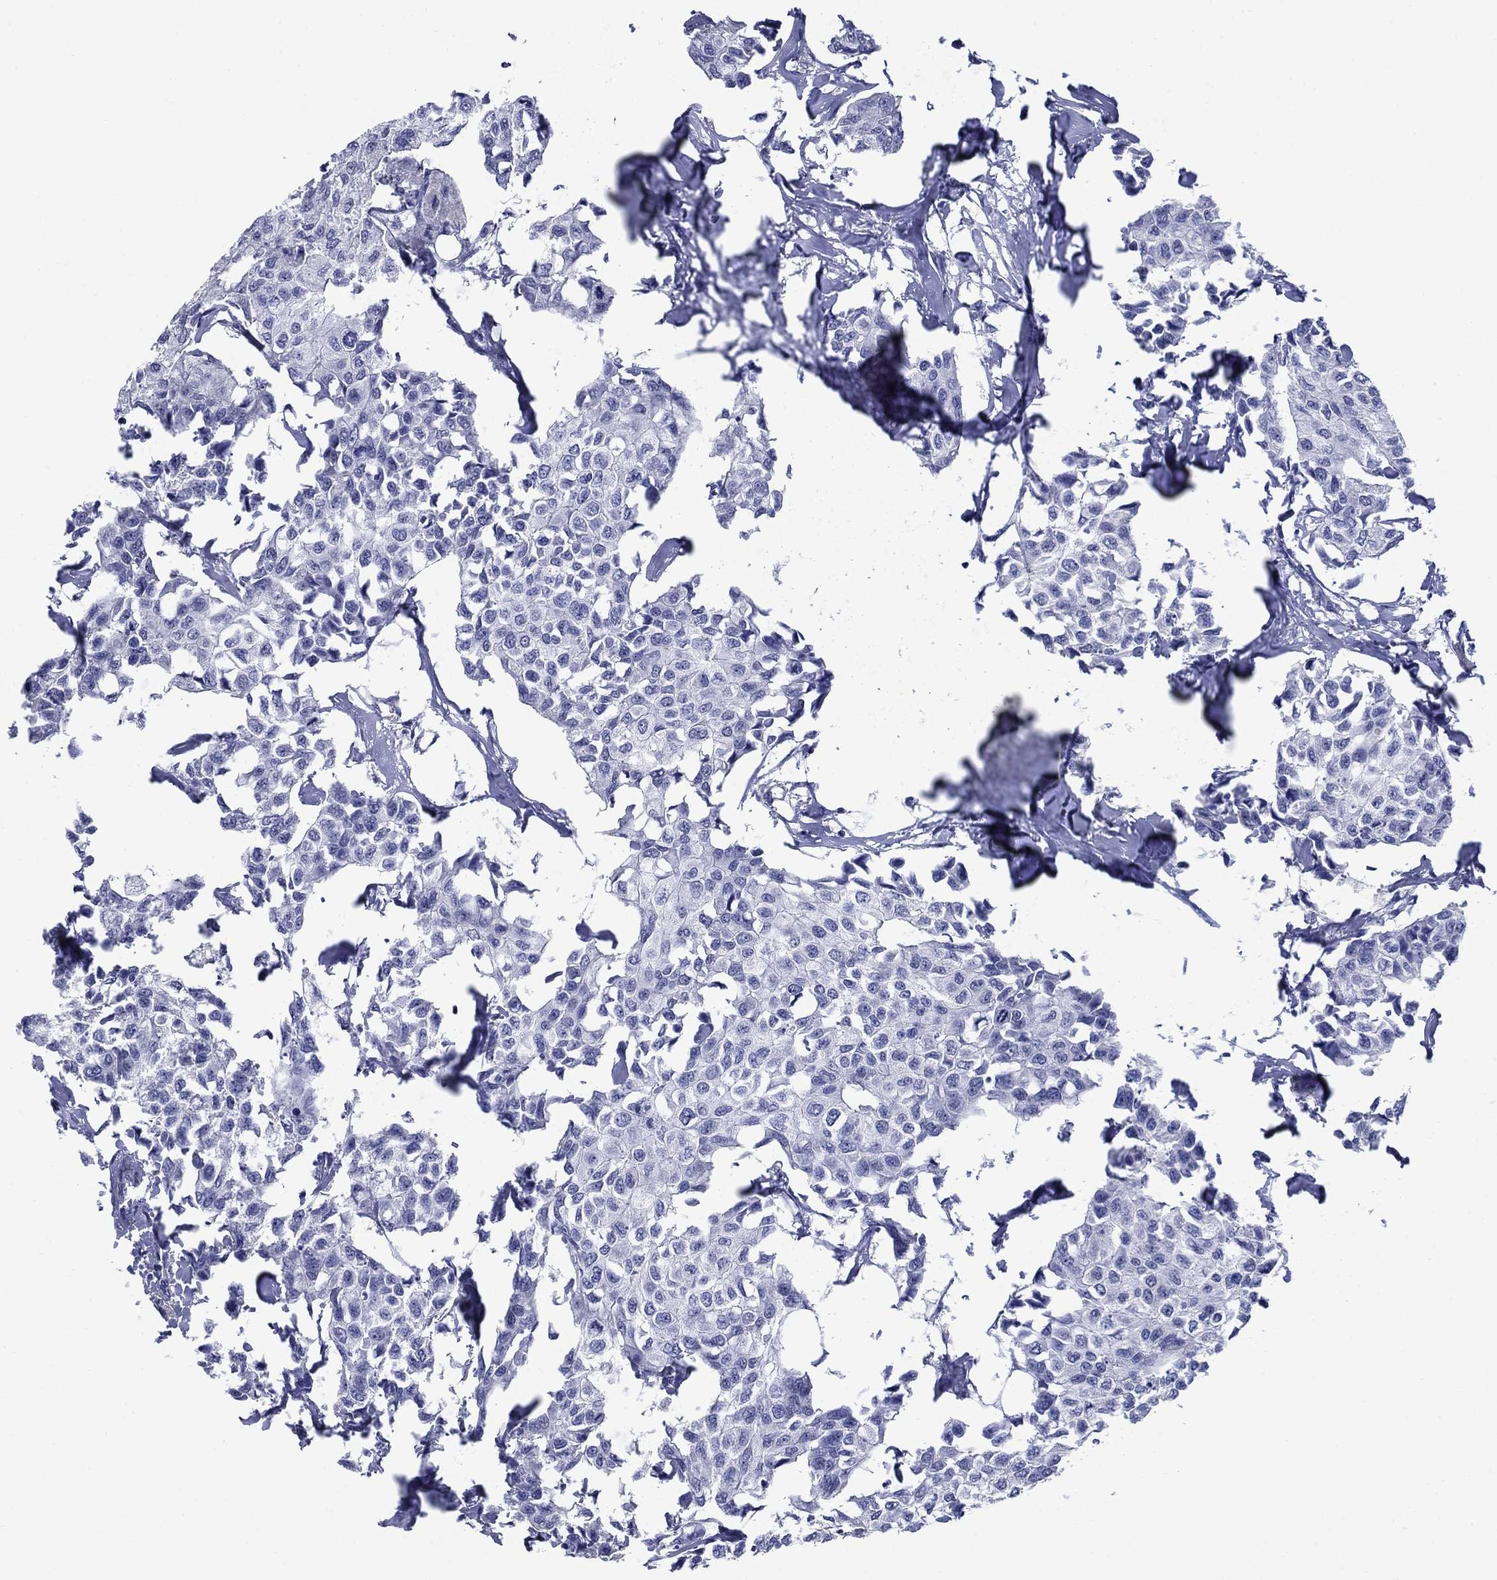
{"staining": {"intensity": "negative", "quantity": "none", "location": "none"}, "tissue": "breast cancer", "cell_type": "Tumor cells", "image_type": "cancer", "snomed": [{"axis": "morphology", "description": "Duct carcinoma"}, {"axis": "topography", "description": "Breast"}], "caption": "This is an immunohistochemistry (IHC) image of breast infiltrating ductal carcinoma. There is no expression in tumor cells.", "gene": "SMCP", "patient": {"sex": "female", "age": 80}}